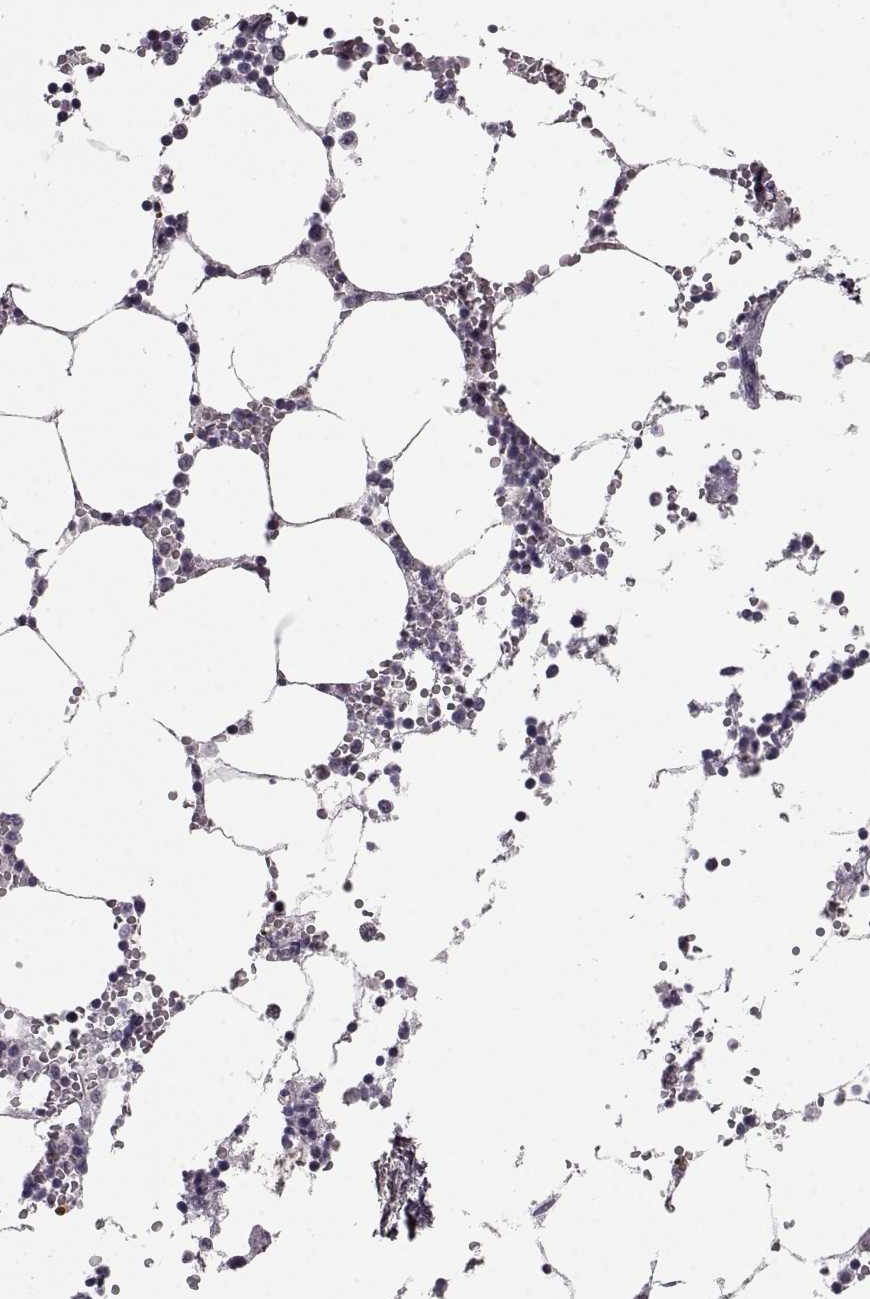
{"staining": {"intensity": "negative", "quantity": "none", "location": "none"}, "tissue": "bone marrow", "cell_type": "Hematopoietic cells", "image_type": "normal", "snomed": [{"axis": "morphology", "description": "Normal tissue, NOS"}, {"axis": "topography", "description": "Bone marrow"}], "caption": "DAB immunohistochemical staining of normal bone marrow reveals no significant positivity in hematopoietic cells.", "gene": "LHB", "patient": {"sex": "male", "age": 54}}